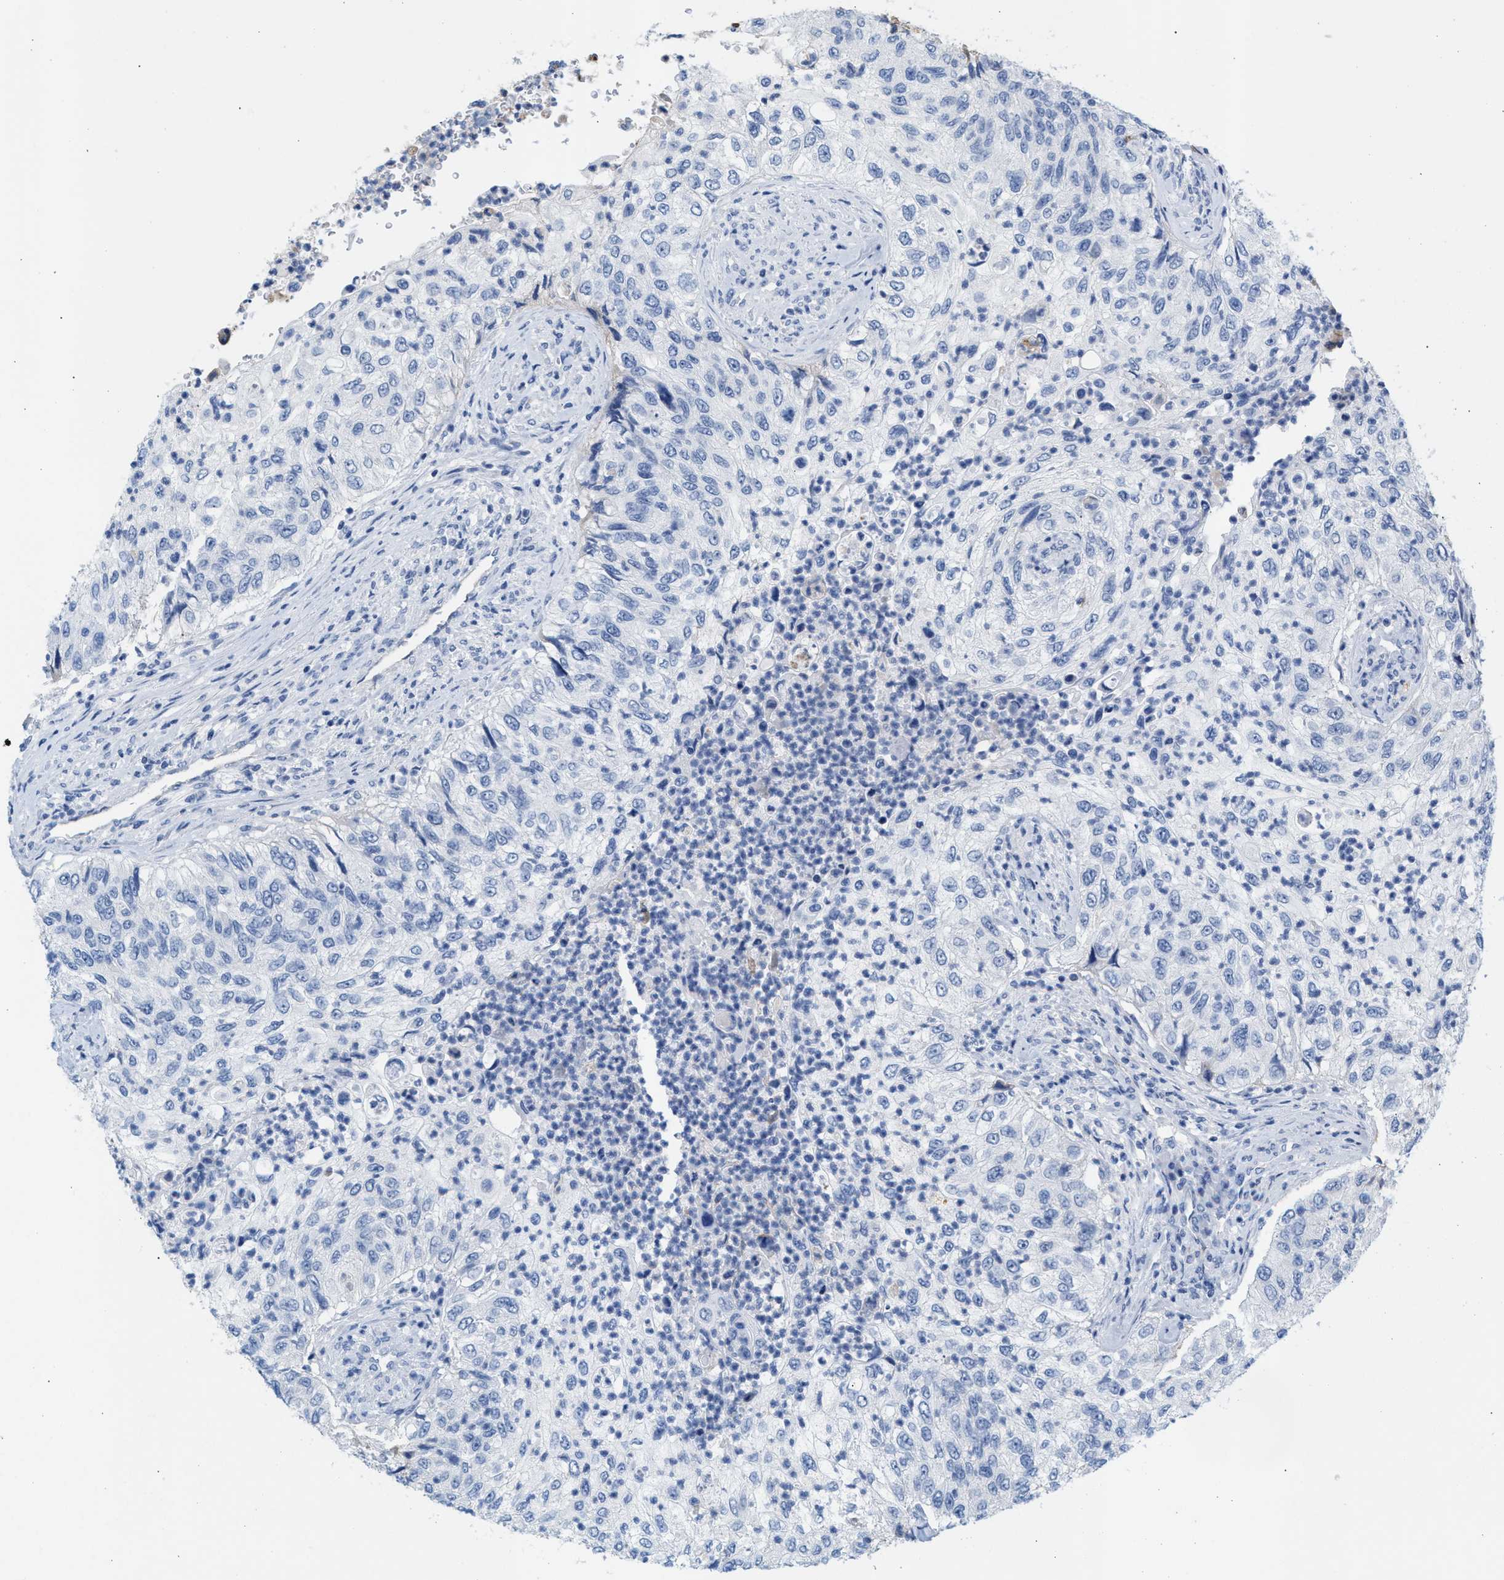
{"staining": {"intensity": "negative", "quantity": "none", "location": "none"}, "tissue": "urothelial cancer", "cell_type": "Tumor cells", "image_type": "cancer", "snomed": [{"axis": "morphology", "description": "Urothelial carcinoma, High grade"}, {"axis": "topography", "description": "Urinary bladder"}], "caption": "An IHC image of urothelial cancer is shown. There is no staining in tumor cells of urothelial cancer.", "gene": "APOH", "patient": {"sex": "female", "age": 60}}